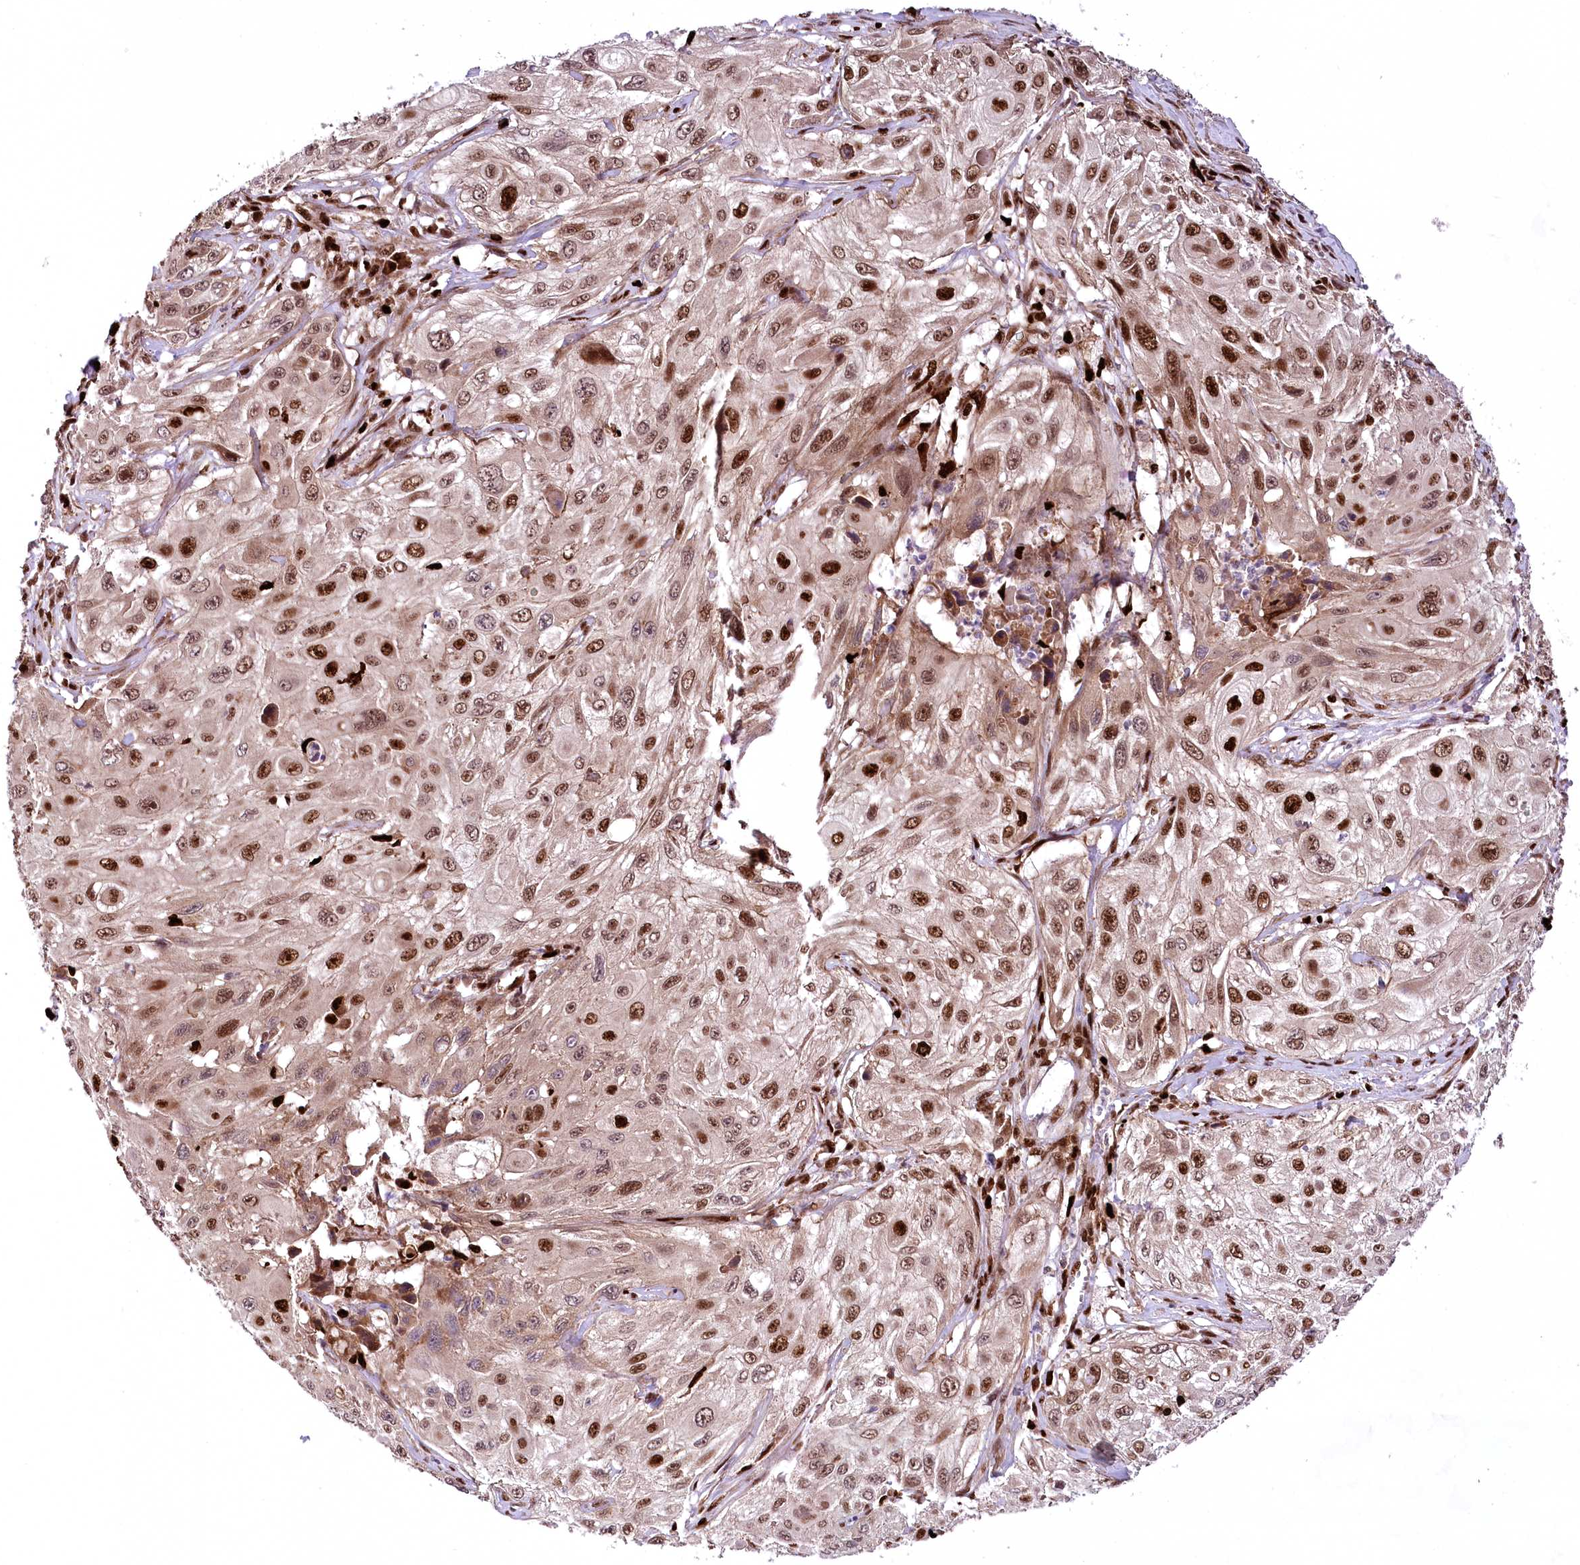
{"staining": {"intensity": "moderate", "quantity": ">75%", "location": "cytoplasmic/membranous,nuclear"}, "tissue": "cervical cancer", "cell_type": "Tumor cells", "image_type": "cancer", "snomed": [{"axis": "morphology", "description": "Squamous cell carcinoma, NOS"}, {"axis": "topography", "description": "Cervix"}], "caption": "IHC histopathology image of human cervical squamous cell carcinoma stained for a protein (brown), which exhibits medium levels of moderate cytoplasmic/membranous and nuclear staining in approximately >75% of tumor cells.", "gene": "FIGN", "patient": {"sex": "female", "age": 42}}